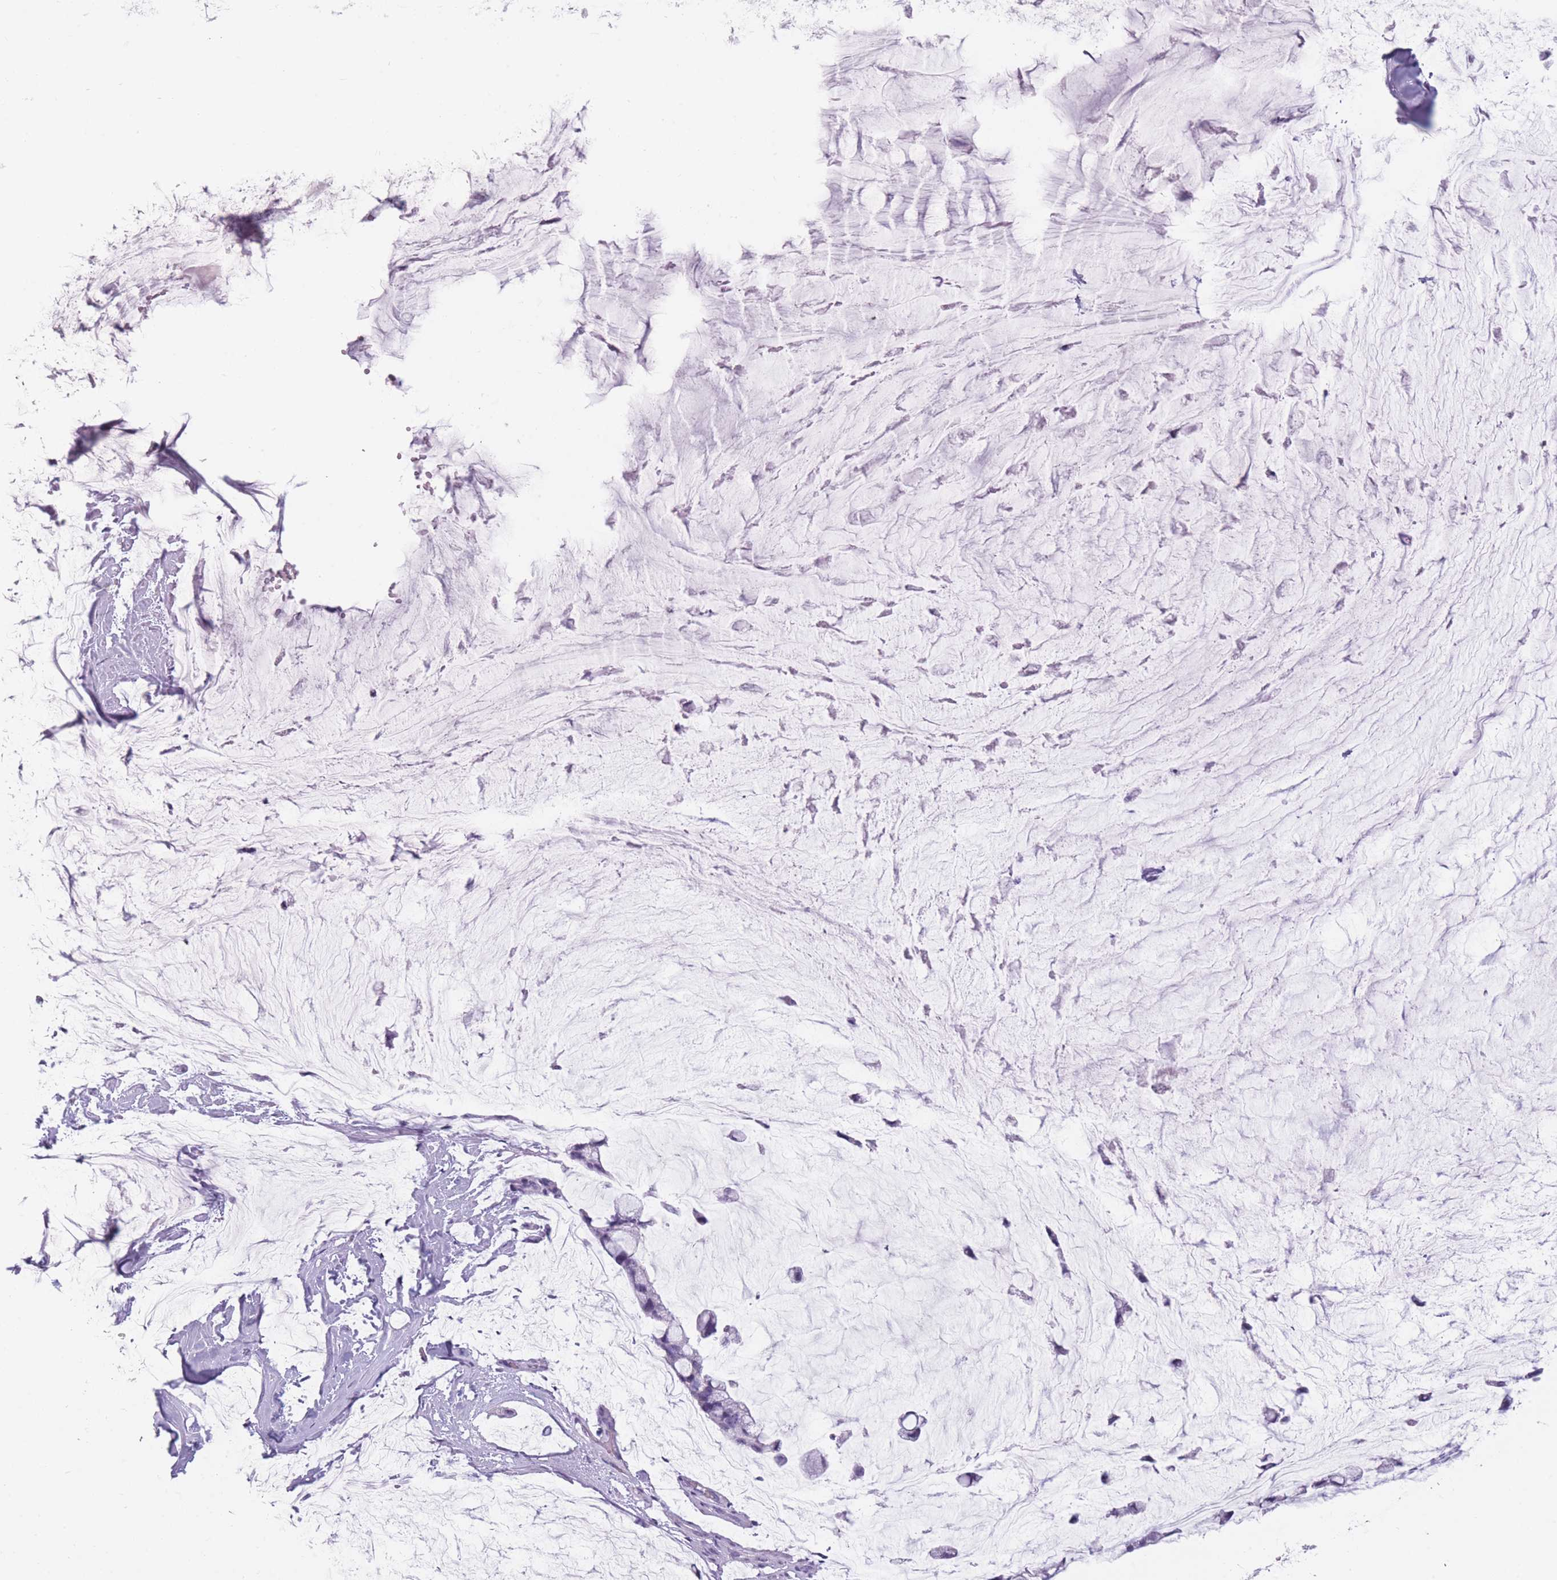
{"staining": {"intensity": "negative", "quantity": "none", "location": "none"}, "tissue": "ovarian cancer", "cell_type": "Tumor cells", "image_type": "cancer", "snomed": [{"axis": "morphology", "description": "Cystadenocarcinoma, mucinous, NOS"}, {"axis": "topography", "description": "Ovary"}], "caption": "Tumor cells show no significant protein expression in ovarian cancer (mucinous cystadenocarcinoma).", "gene": "CCNO", "patient": {"sex": "female", "age": 39}}